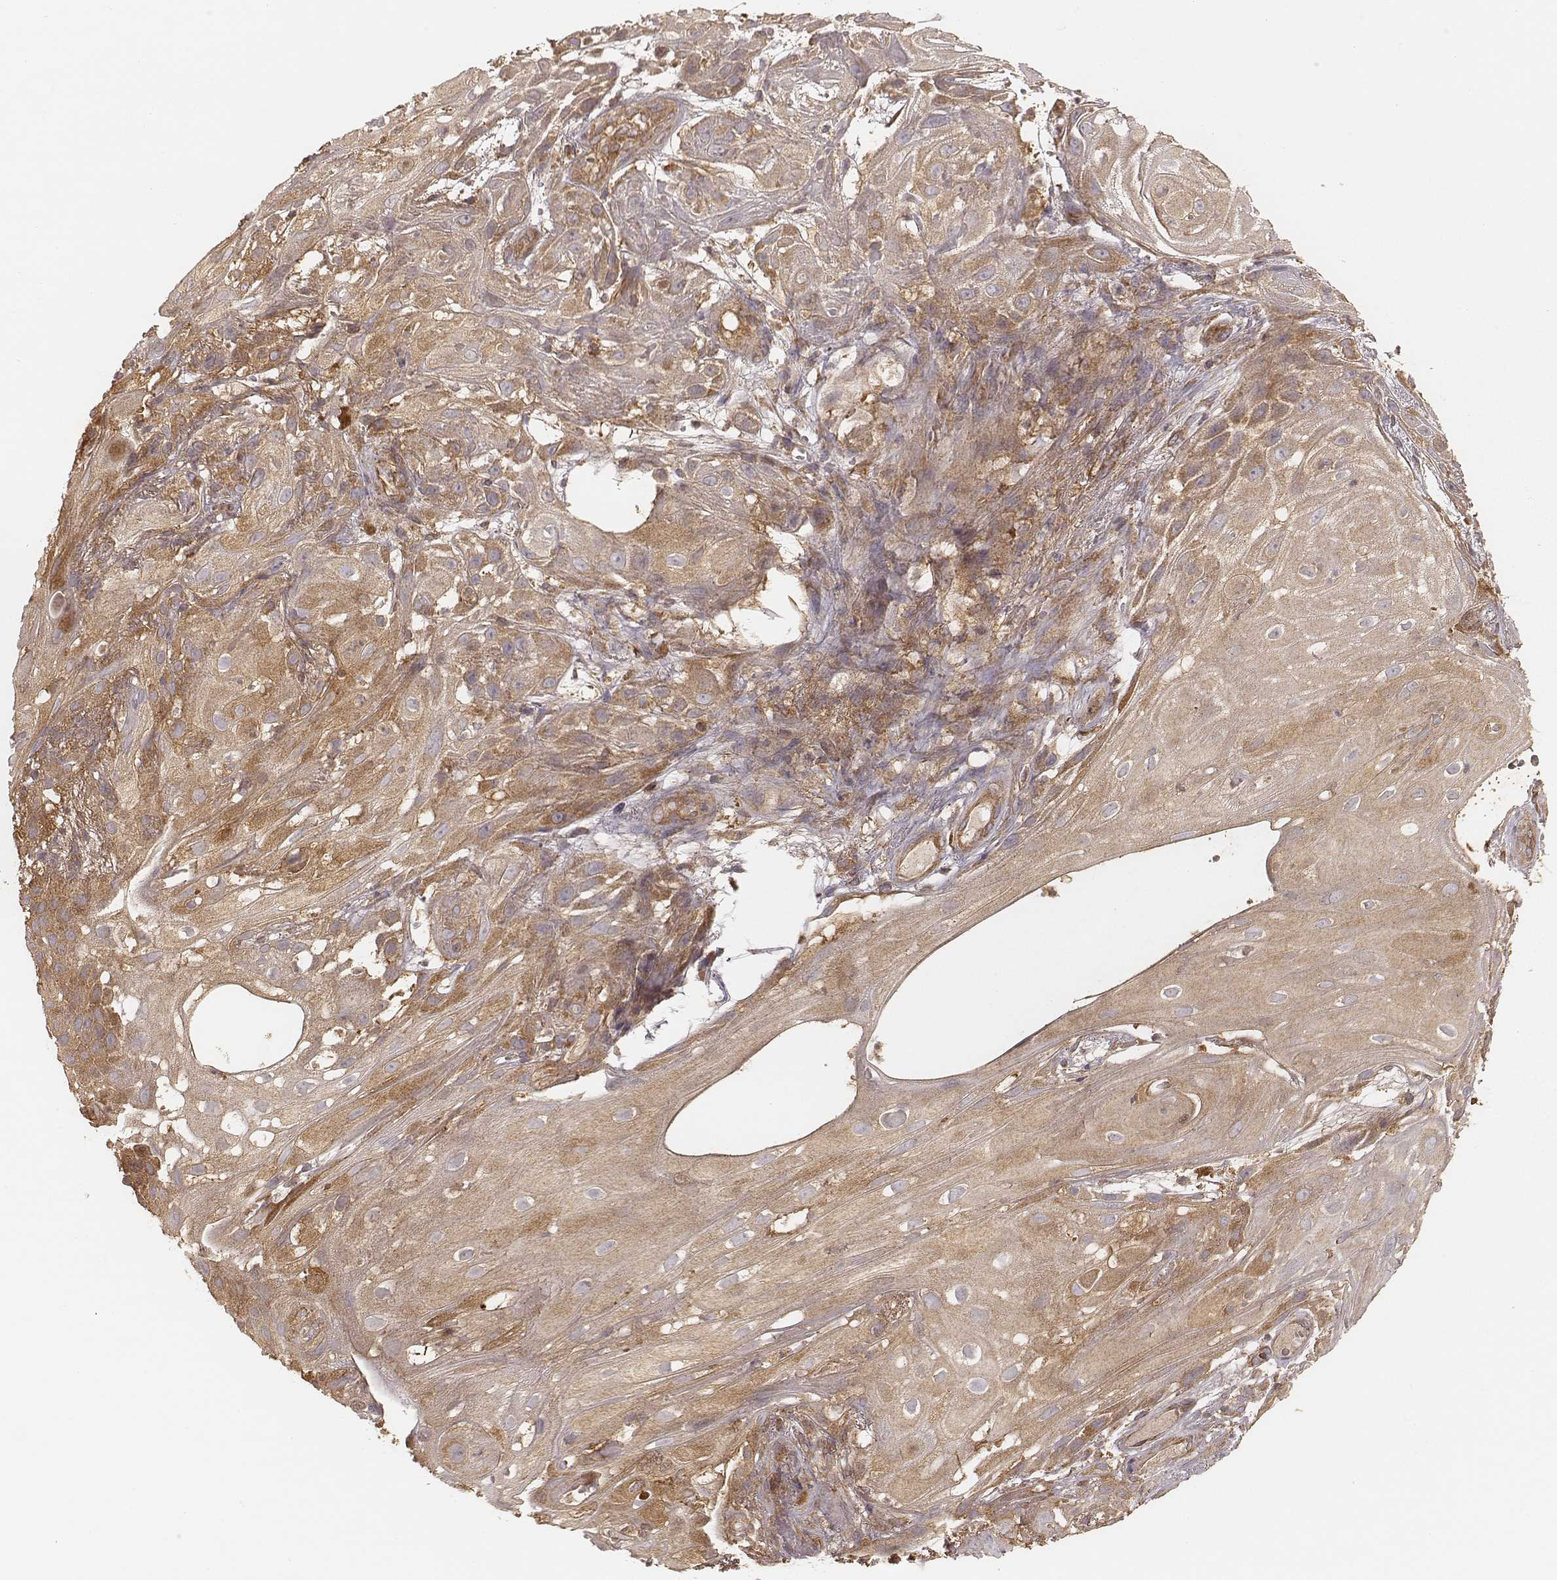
{"staining": {"intensity": "moderate", "quantity": ">75%", "location": "cytoplasmic/membranous"}, "tissue": "skin cancer", "cell_type": "Tumor cells", "image_type": "cancer", "snomed": [{"axis": "morphology", "description": "Squamous cell carcinoma, NOS"}, {"axis": "topography", "description": "Skin"}], "caption": "High-power microscopy captured an immunohistochemistry micrograph of skin squamous cell carcinoma, revealing moderate cytoplasmic/membranous expression in about >75% of tumor cells.", "gene": "CARS1", "patient": {"sex": "male", "age": 62}}